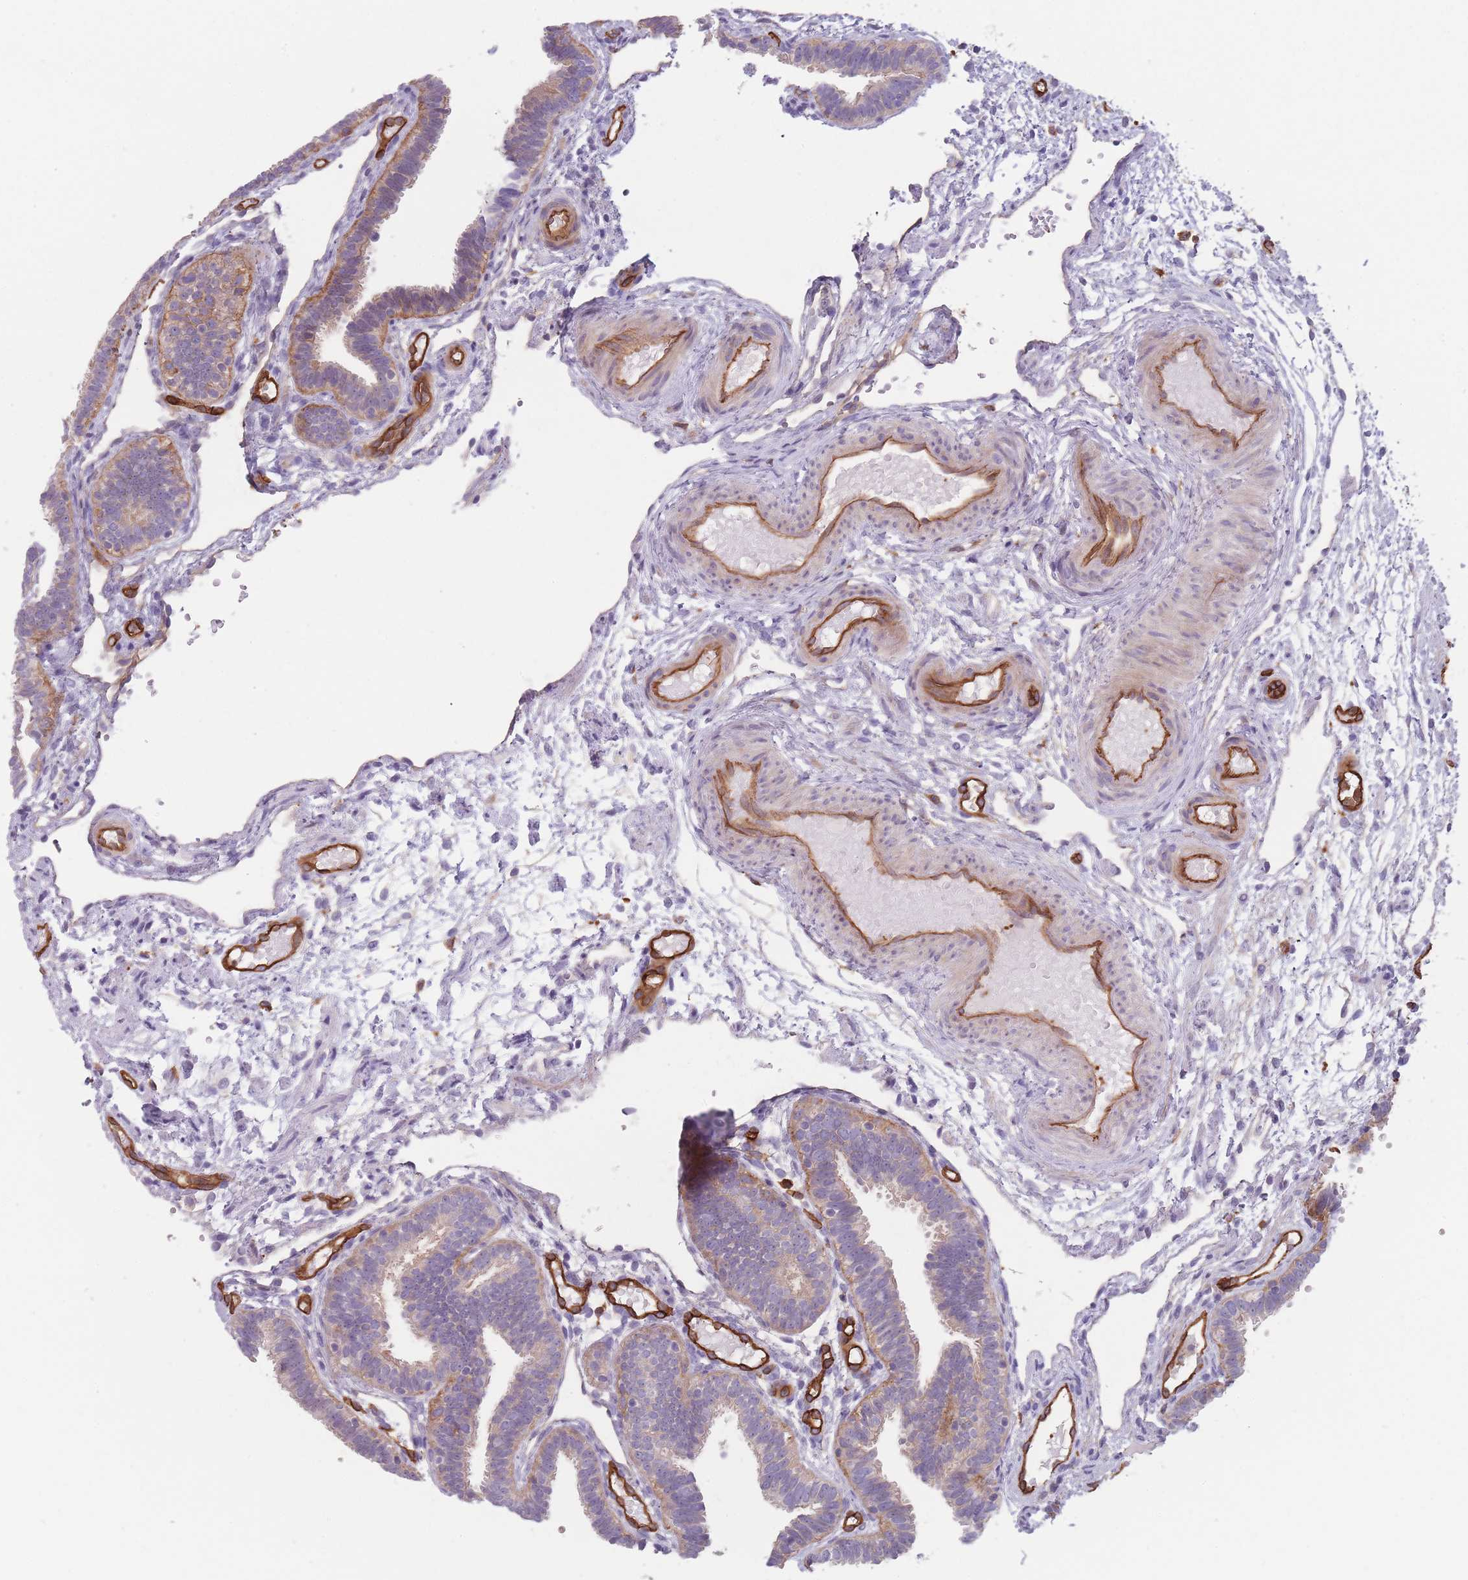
{"staining": {"intensity": "weak", "quantity": "<25%", "location": "cytoplasmic/membranous"}, "tissue": "fallopian tube", "cell_type": "Glandular cells", "image_type": "normal", "snomed": [{"axis": "morphology", "description": "Normal tissue, NOS"}, {"axis": "topography", "description": "Fallopian tube"}], "caption": "This is an immunohistochemistry (IHC) photomicrograph of unremarkable fallopian tube. There is no expression in glandular cells.", "gene": "CD300LF", "patient": {"sex": "female", "age": 37}}